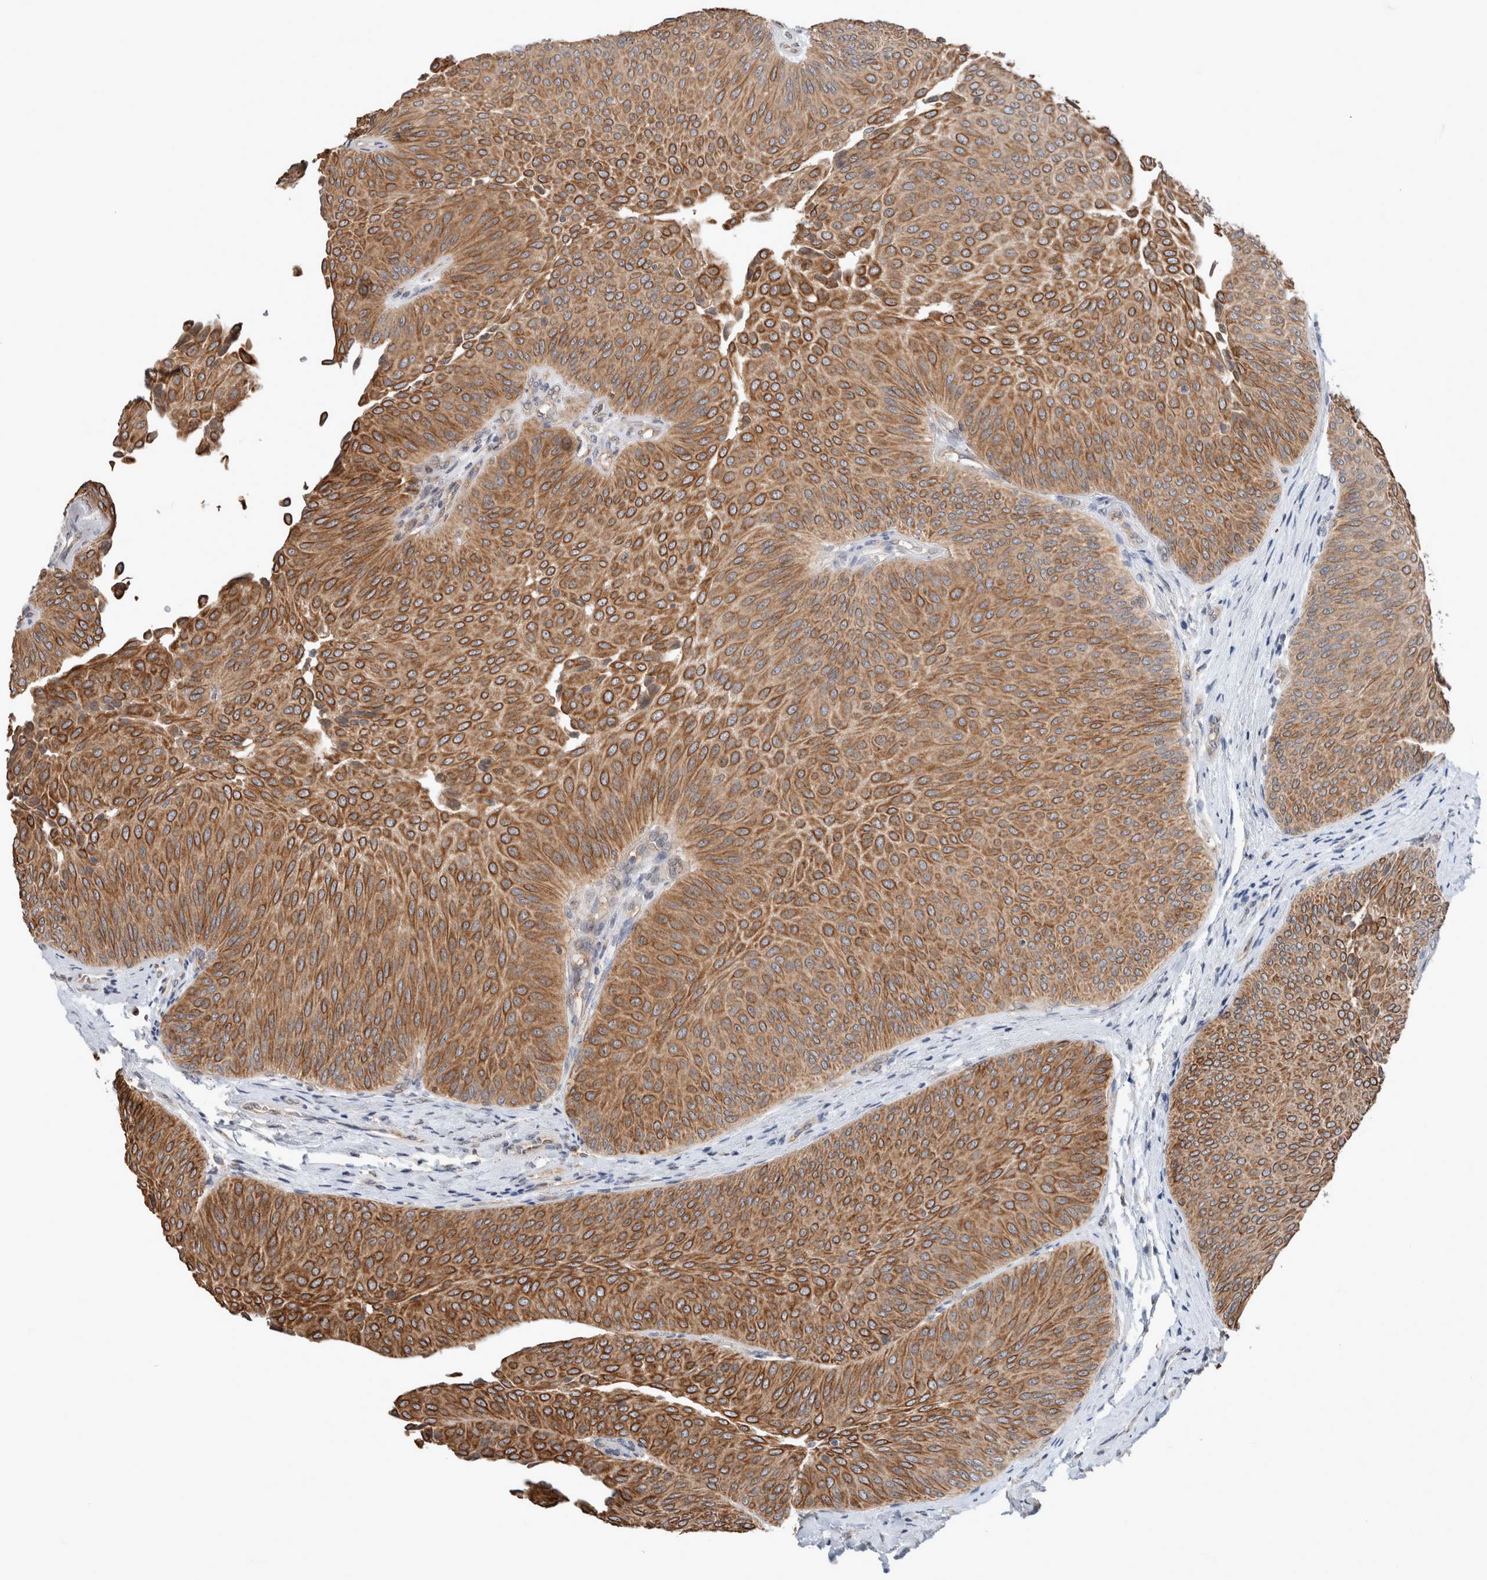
{"staining": {"intensity": "moderate", "quantity": ">75%", "location": "cytoplasmic/membranous"}, "tissue": "urothelial cancer", "cell_type": "Tumor cells", "image_type": "cancer", "snomed": [{"axis": "morphology", "description": "Urothelial carcinoma, Low grade"}, {"axis": "topography", "description": "Urinary bladder"}], "caption": "Immunohistochemistry micrograph of low-grade urothelial carcinoma stained for a protein (brown), which demonstrates medium levels of moderate cytoplasmic/membranous staining in approximately >75% of tumor cells.", "gene": "XPNPEP1", "patient": {"sex": "female", "age": 60}}